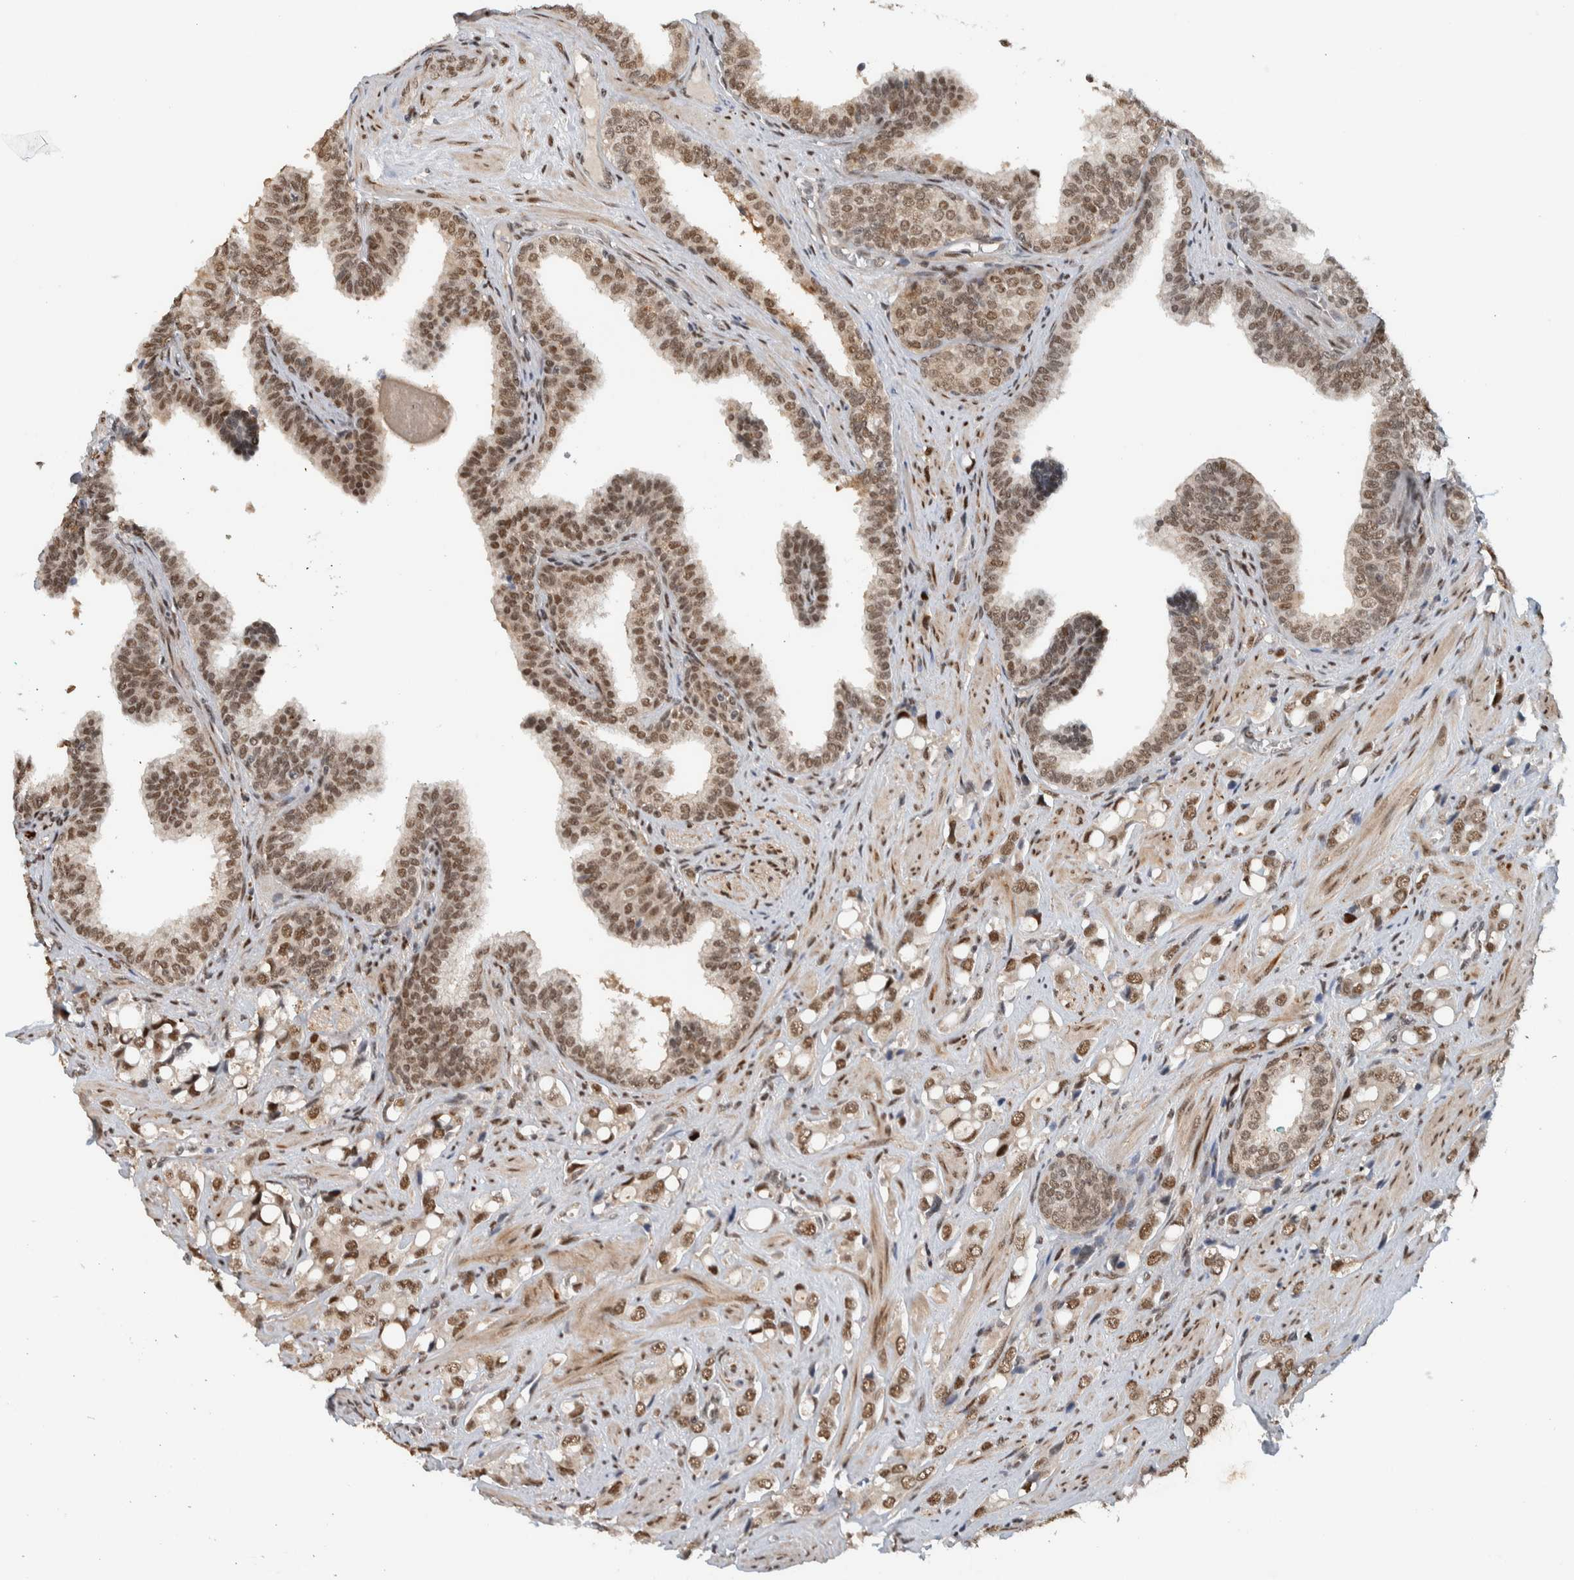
{"staining": {"intensity": "moderate", "quantity": "25%-75%", "location": "nuclear"}, "tissue": "prostate cancer", "cell_type": "Tumor cells", "image_type": "cancer", "snomed": [{"axis": "morphology", "description": "Adenocarcinoma, High grade"}, {"axis": "topography", "description": "Prostate"}], "caption": "Immunohistochemical staining of human high-grade adenocarcinoma (prostate) exhibits medium levels of moderate nuclear protein positivity in about 25%-75% of tumor cells.", "gene": "TNRC18", "patient": {"sex": "male", "age": 52}}